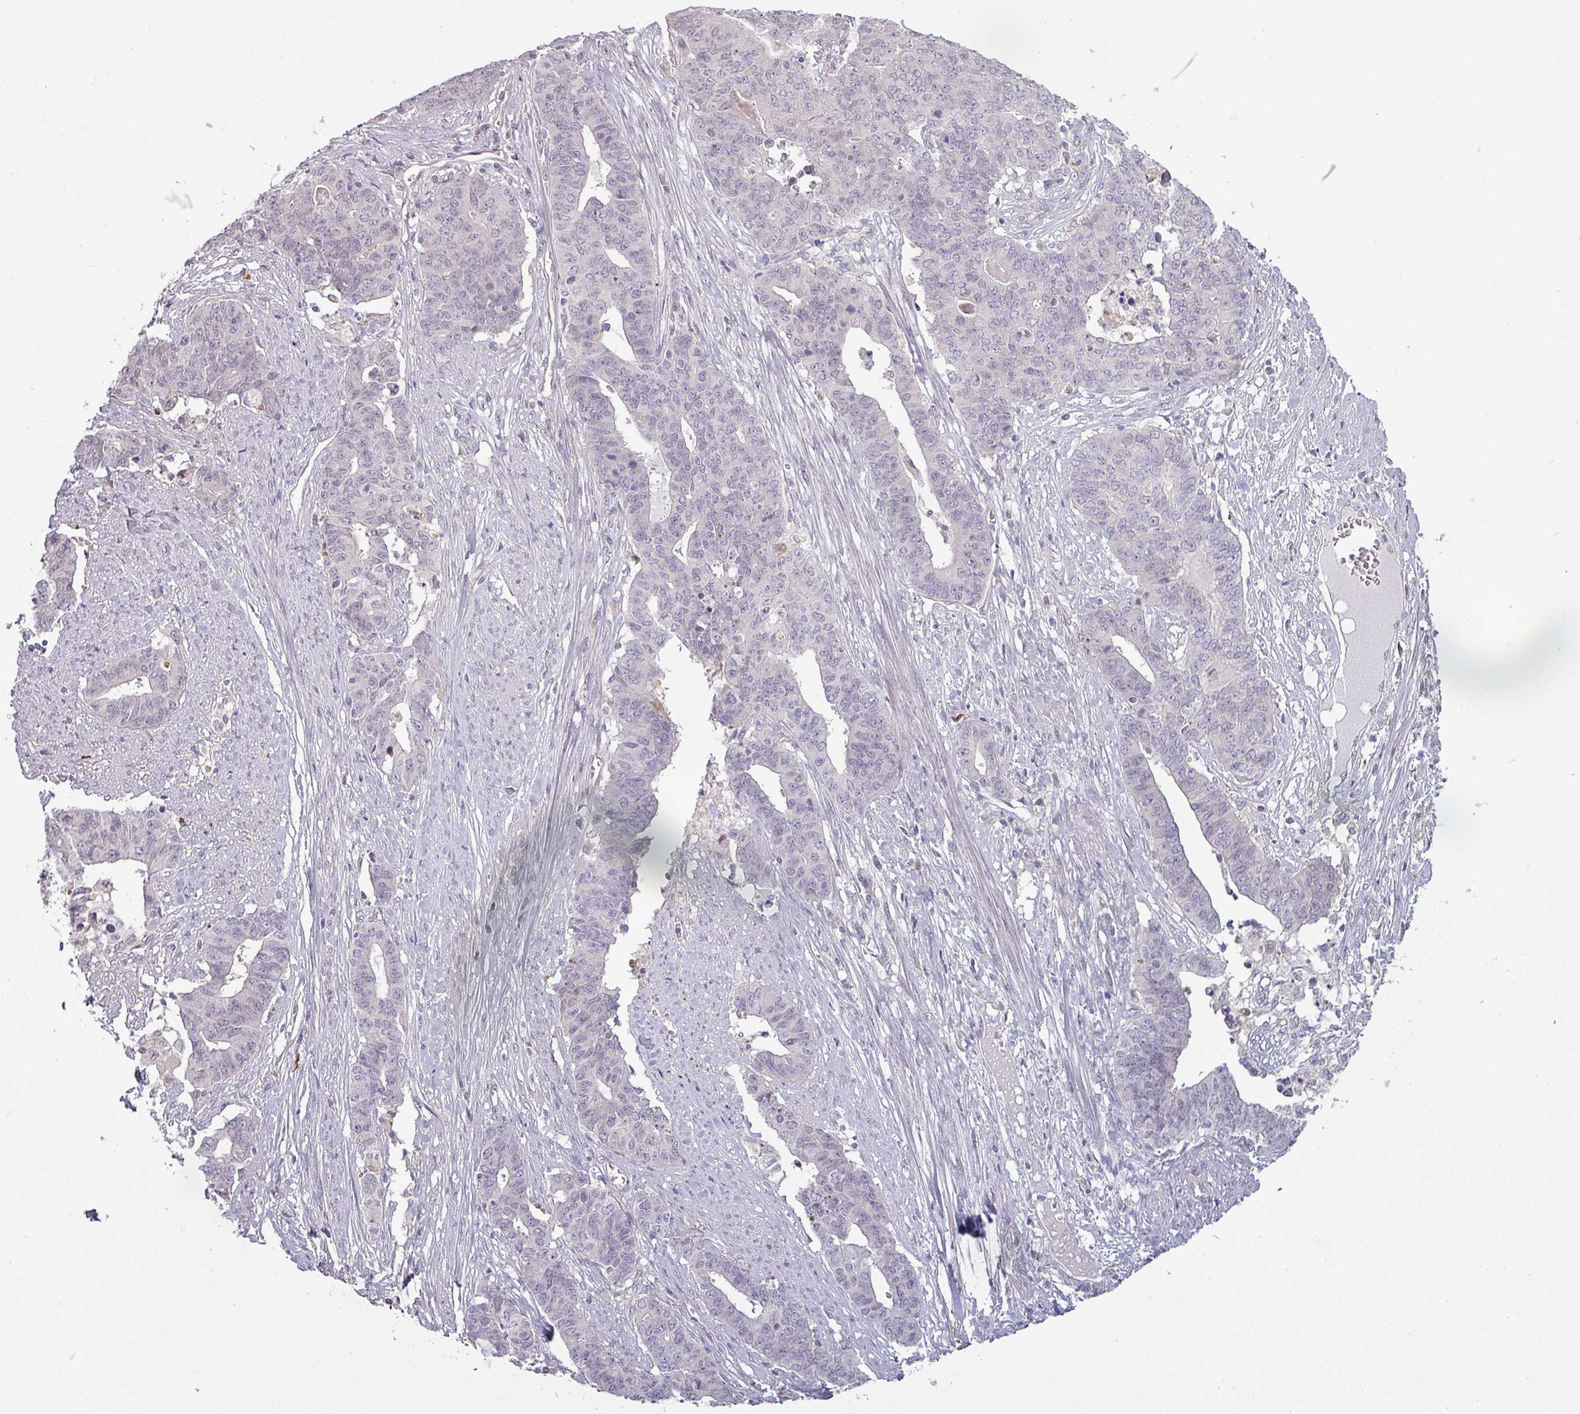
{"staining": {"intensity": "negative", "quantity": "none", "location": "none"}, "tissue": "endometrial cancer", "cell_type": "Tumor cells", "image_type": "cancer", "snomed": [{"axis": "morphology", "description": "Adenocarcinoma, NOS"}, {"axis": "topography", "description": "Endometrium"}], "caption": "Protein analysis of adenocarcinoma (endometrial) displays no significant staining in tumor cells.", "gene": "C2orf16", "patient": {"sex": "female", "age": 59}}